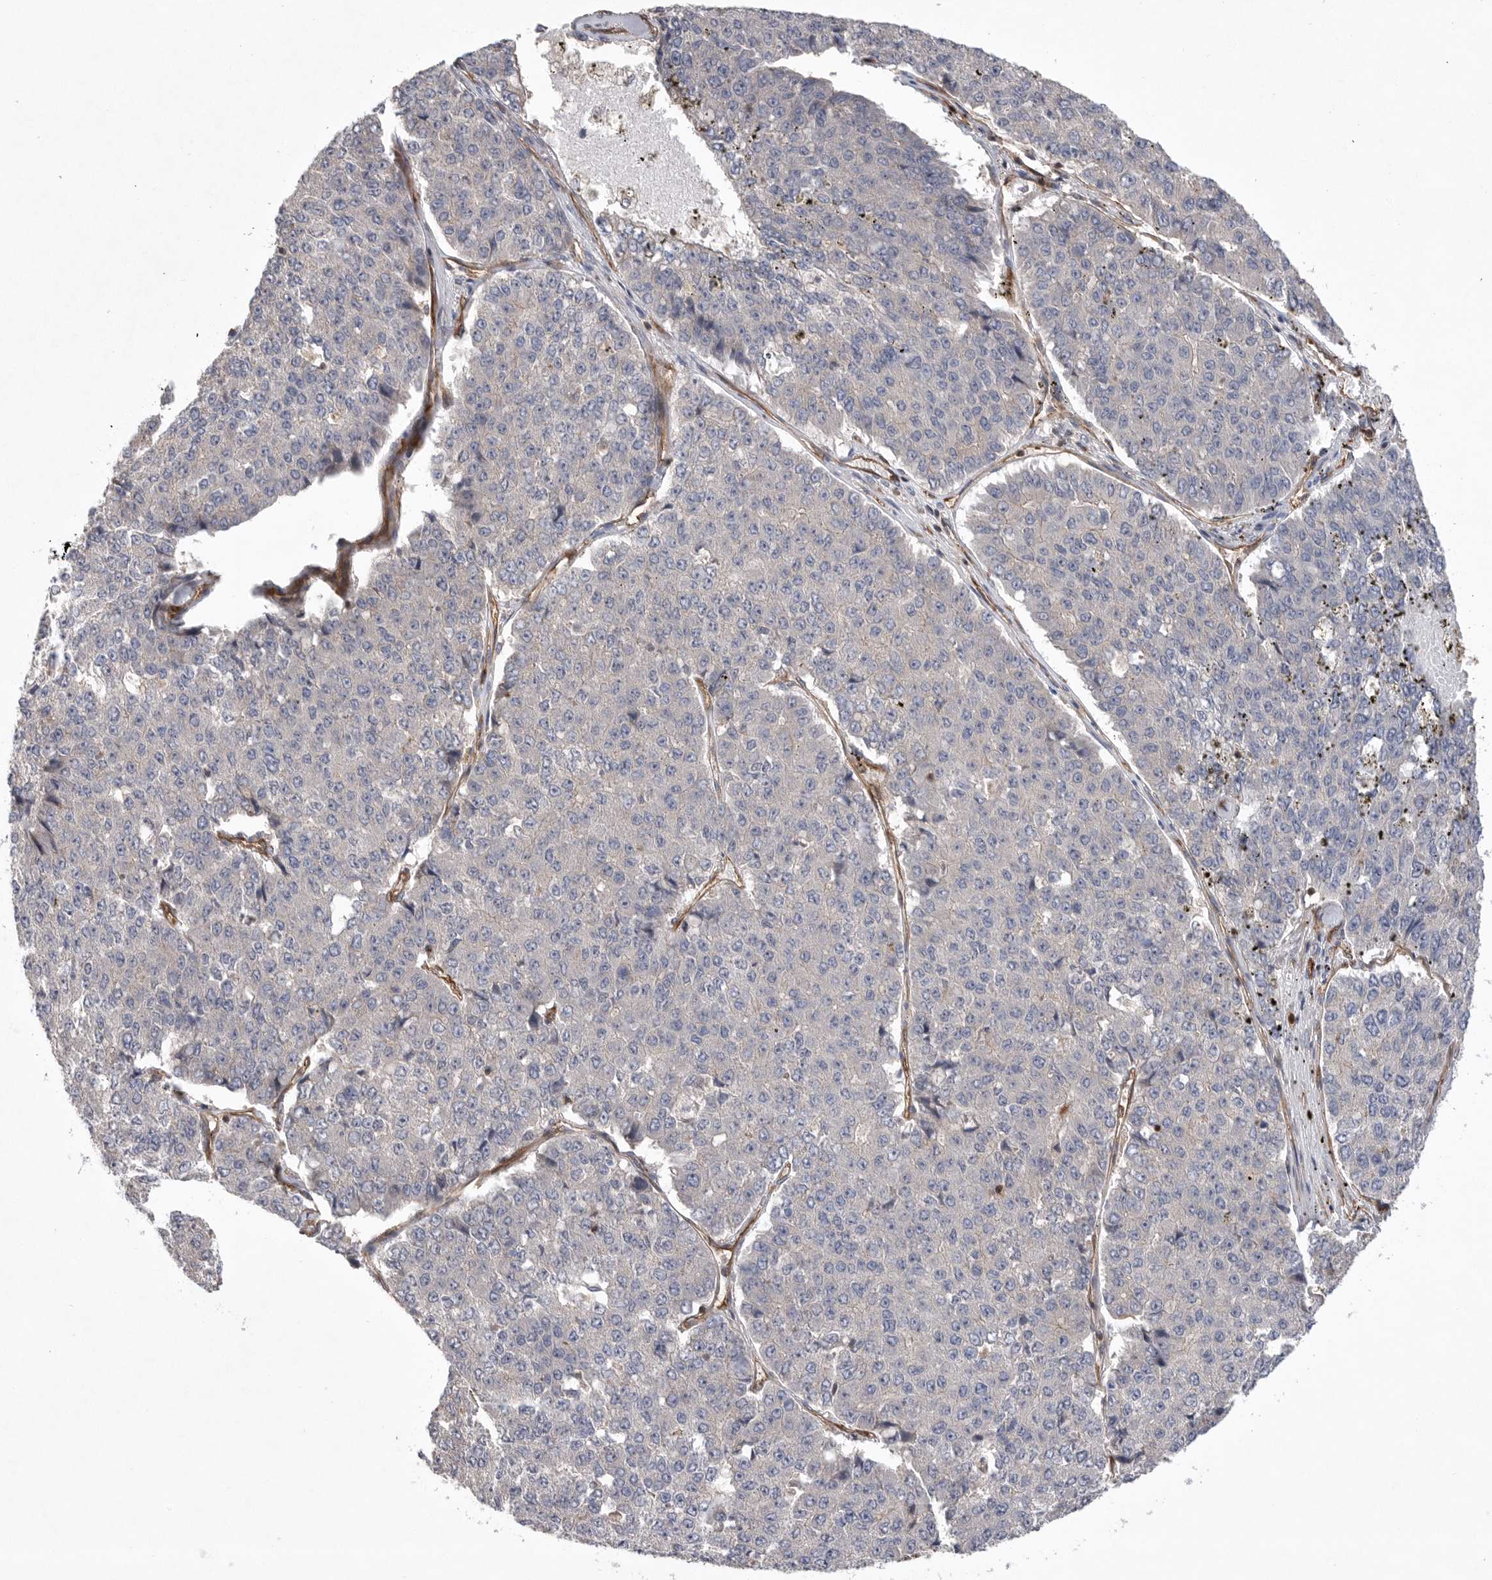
{"staining": {"intensity": "negative", "quantity": "none", "location": "none"}, "tissue": "pancreatic cancer", "cell_type": "Tumor cells", "image_type": "cancer", "snomed": [{"axis": "morphology", "description": "Adenocarcinoma, NOS"}, {"axis": "topography", "description": "Pancreas"}], "caption": "Tumor cells show no significant positivity in pancreatic adenocarcinoma.", "gene": "PRKCH", "patient": {"sex": "male", "age": 50}}